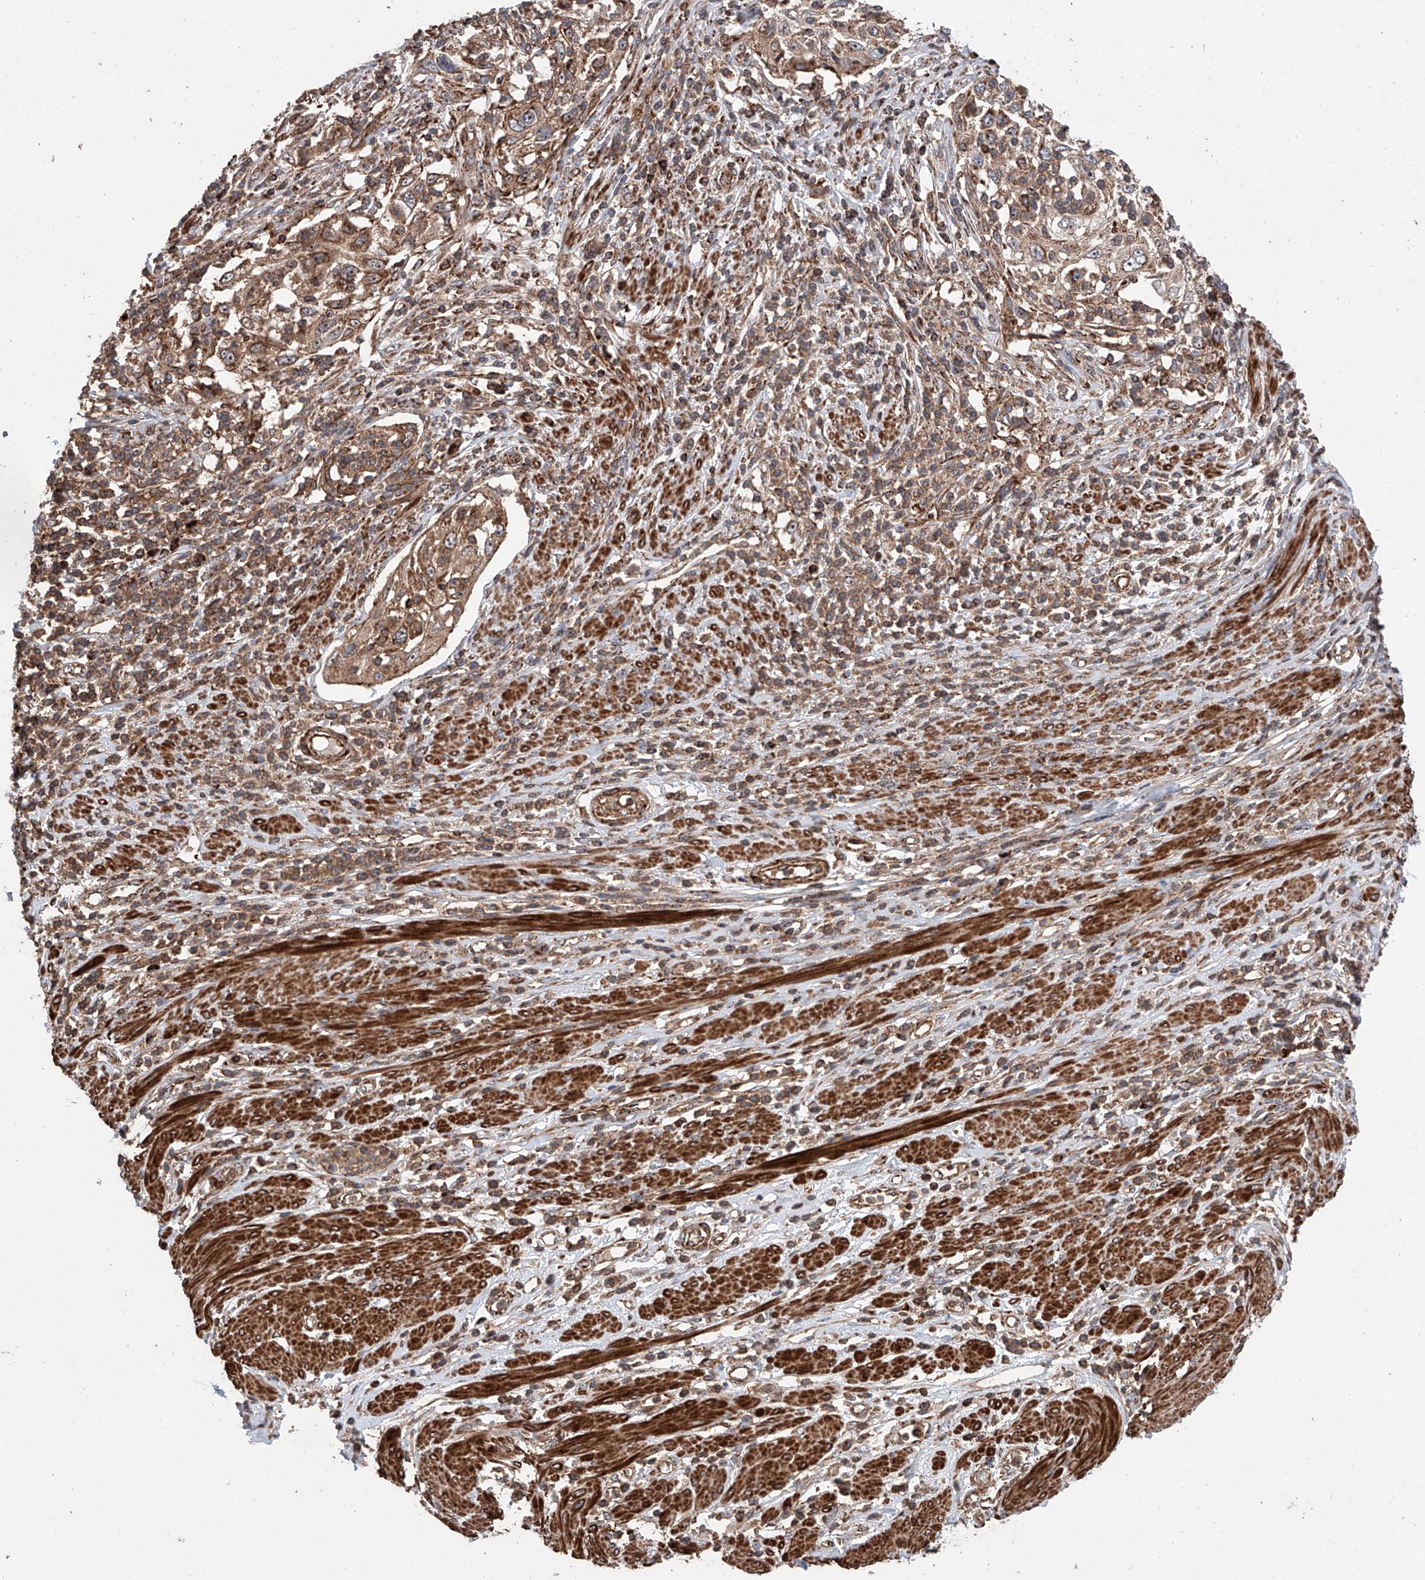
{"staining": {"intensity": "moderate", "quantity": ">75%", "location": "cytoplasmic/membranous"}, "tissue": "cervical cancer", "cell_type": "Tumor cells", "image_type": "cancer", "snomed": [{"axis": "morphology", "description": "Squamous cell carcinoma, NOS"}, {"axis": "topography", "description": "Cervix"}], "caption": "Protein staining shows moderate cytoplasmic/membranous positivity in about >75% of tumor cells in cervical squamous cell carcinoma.", "gene": "PISD", "patient": {"sex": "female", "age": 70}}